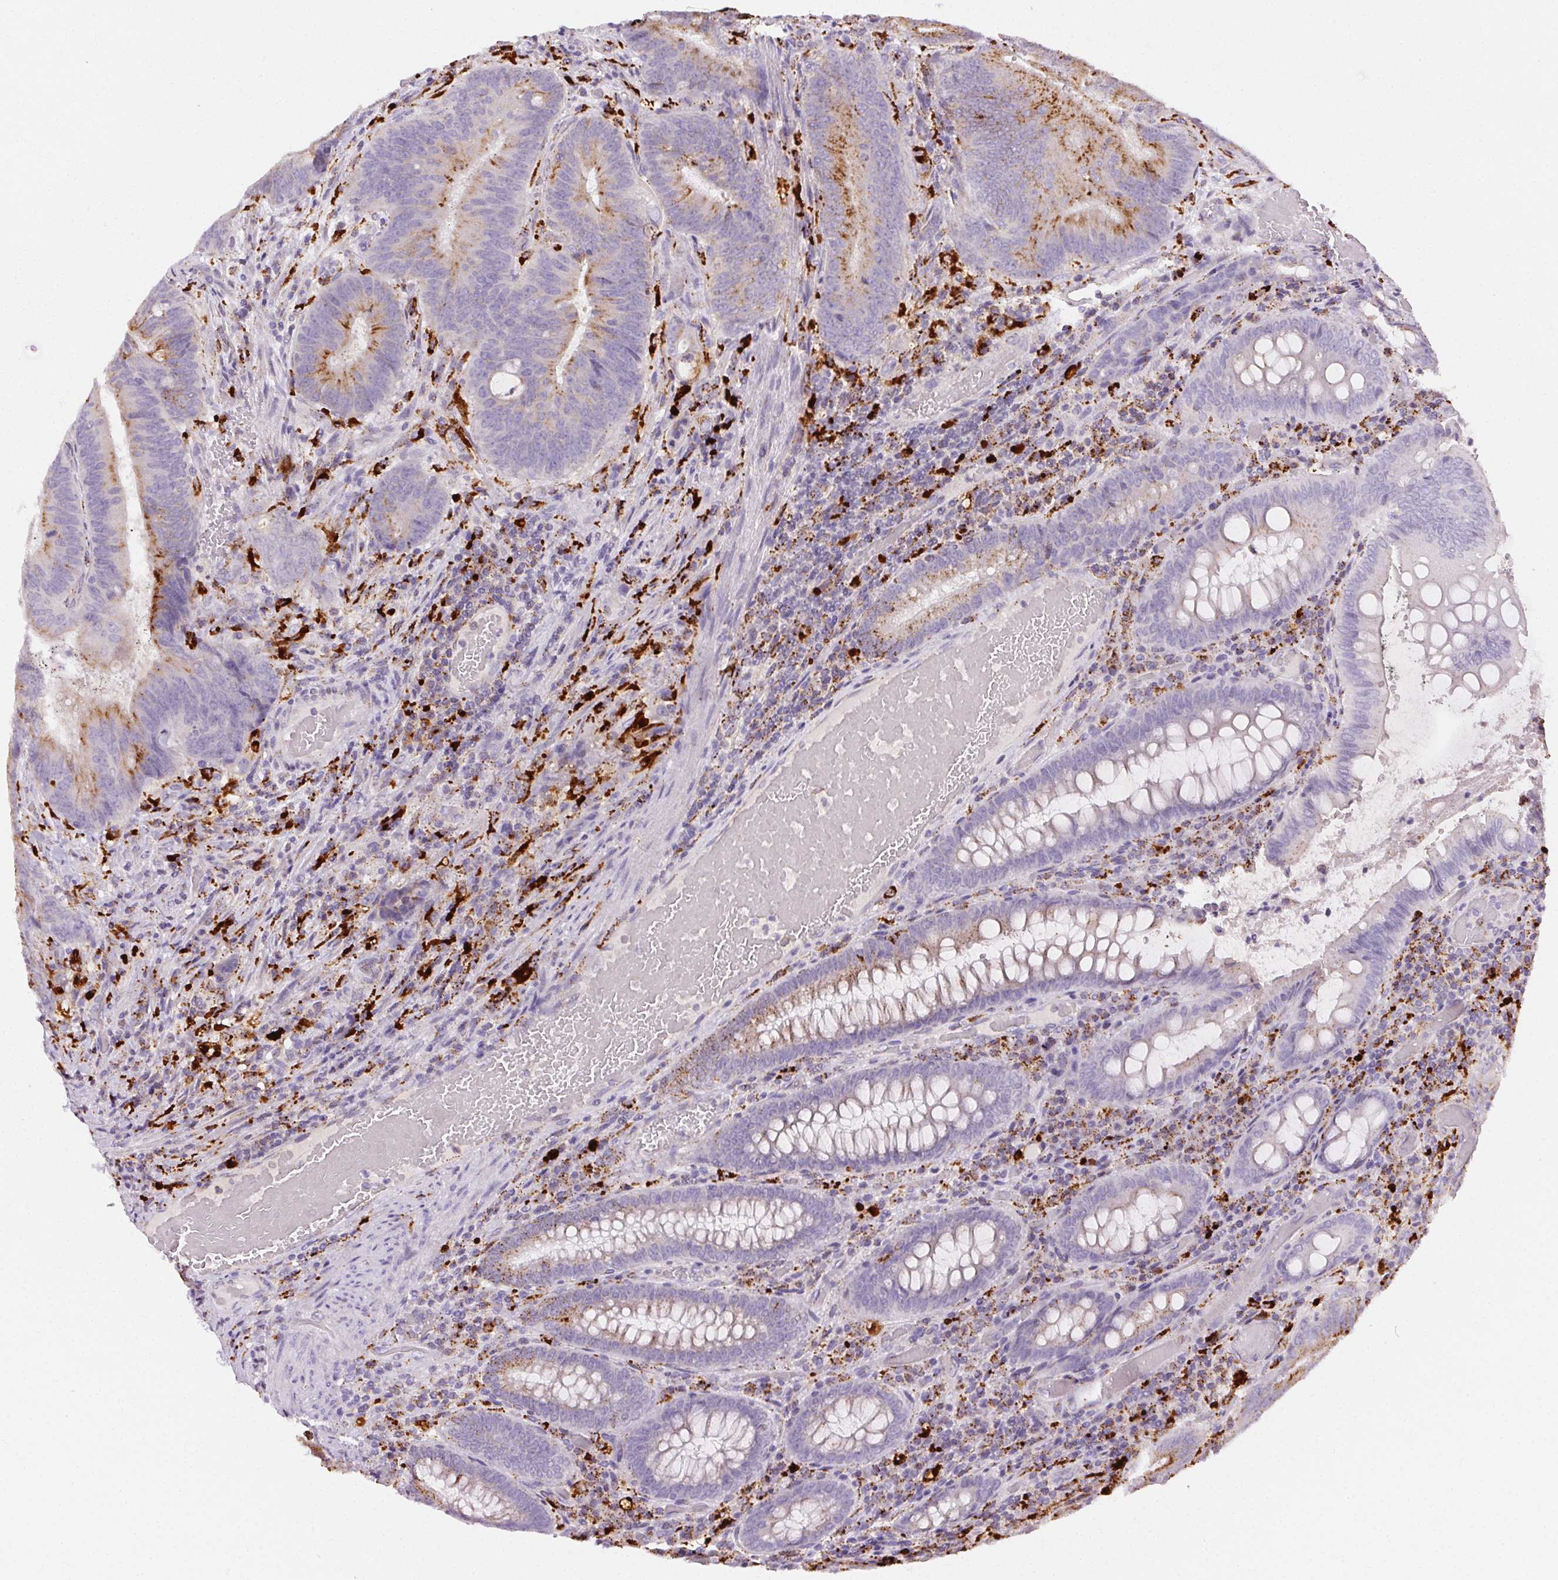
{"staining": {"intensity": "moderate", "quantity": "25%-75%", "location": "cytoplasmic/membranous"}, "tissue": "colorectal cancer", "cell_type": "Tumor cells", "image_type": "cancer", "snomed": [{"axis": "morphology", "description": "Adenocarcinoma, NOS"}, {"axis": "topography", "description": "Colon"}], "caption": "Protein expression analysis of adenocarcinoma (colorectal) reveals moderate cytoplasmic/membranous staining in about 25%-75% of tumor cells.", "gene": "SCPEP1", "patient": {"sex": "female", "age": 43}}